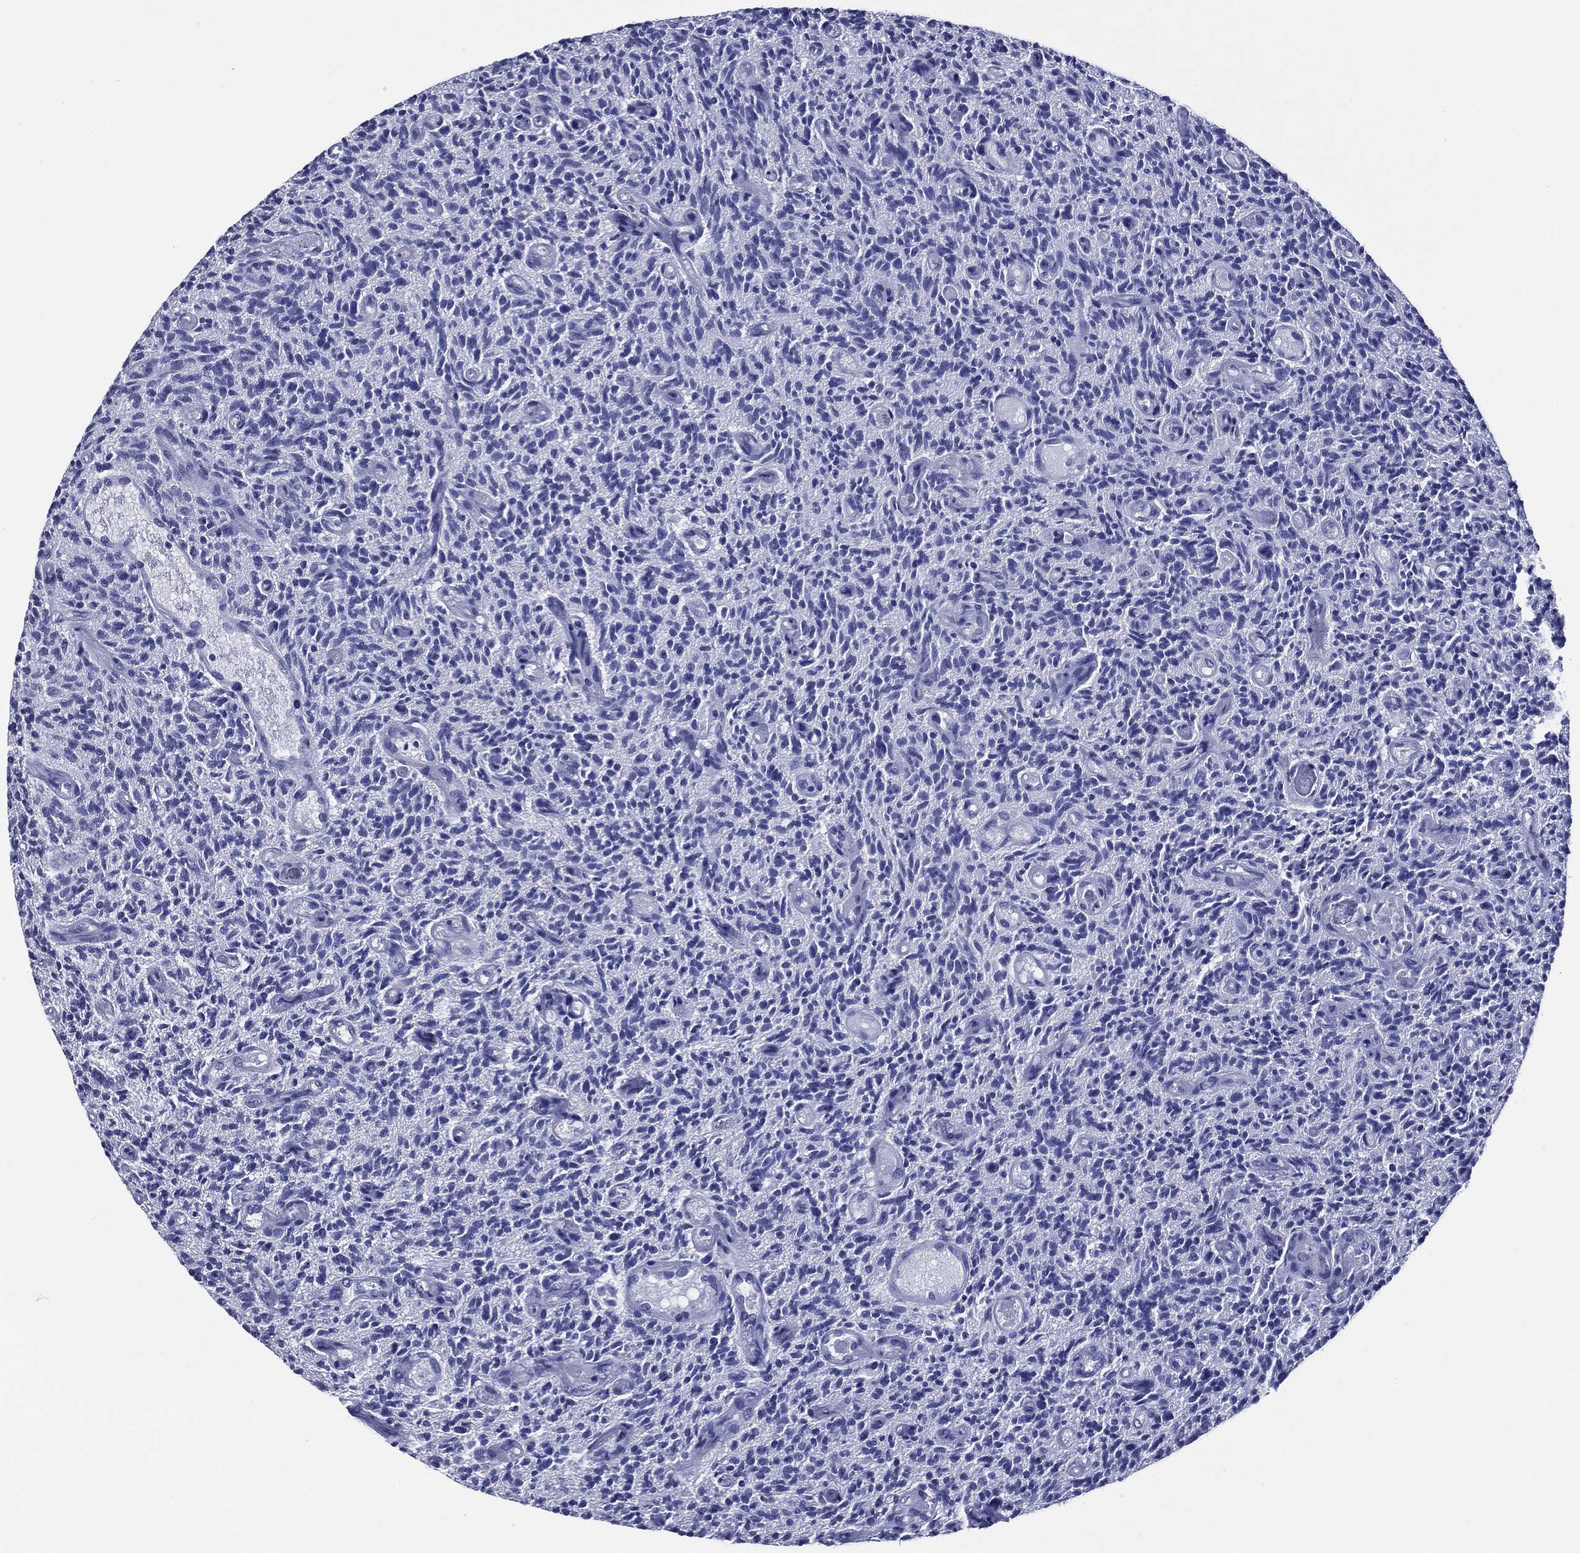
{"staining": {"intensity": "negative", "quantity": "none", "location": "none"}, "tissue": "glioma", "cell_type": "Tumor cells", "image_type": "cancer", "snomed": [{"axis": "morphology", "description": "Glioma, malignant, High grade"}, {"axis": "topography", "description": "Brain"}], "caption": "Immunohistochemistry micrograph of human glioma stained for a protein (brown), which shows no expression in tumor cells.", "gene": "ACE2", "patient": {"sex": "male", "age": 64}}